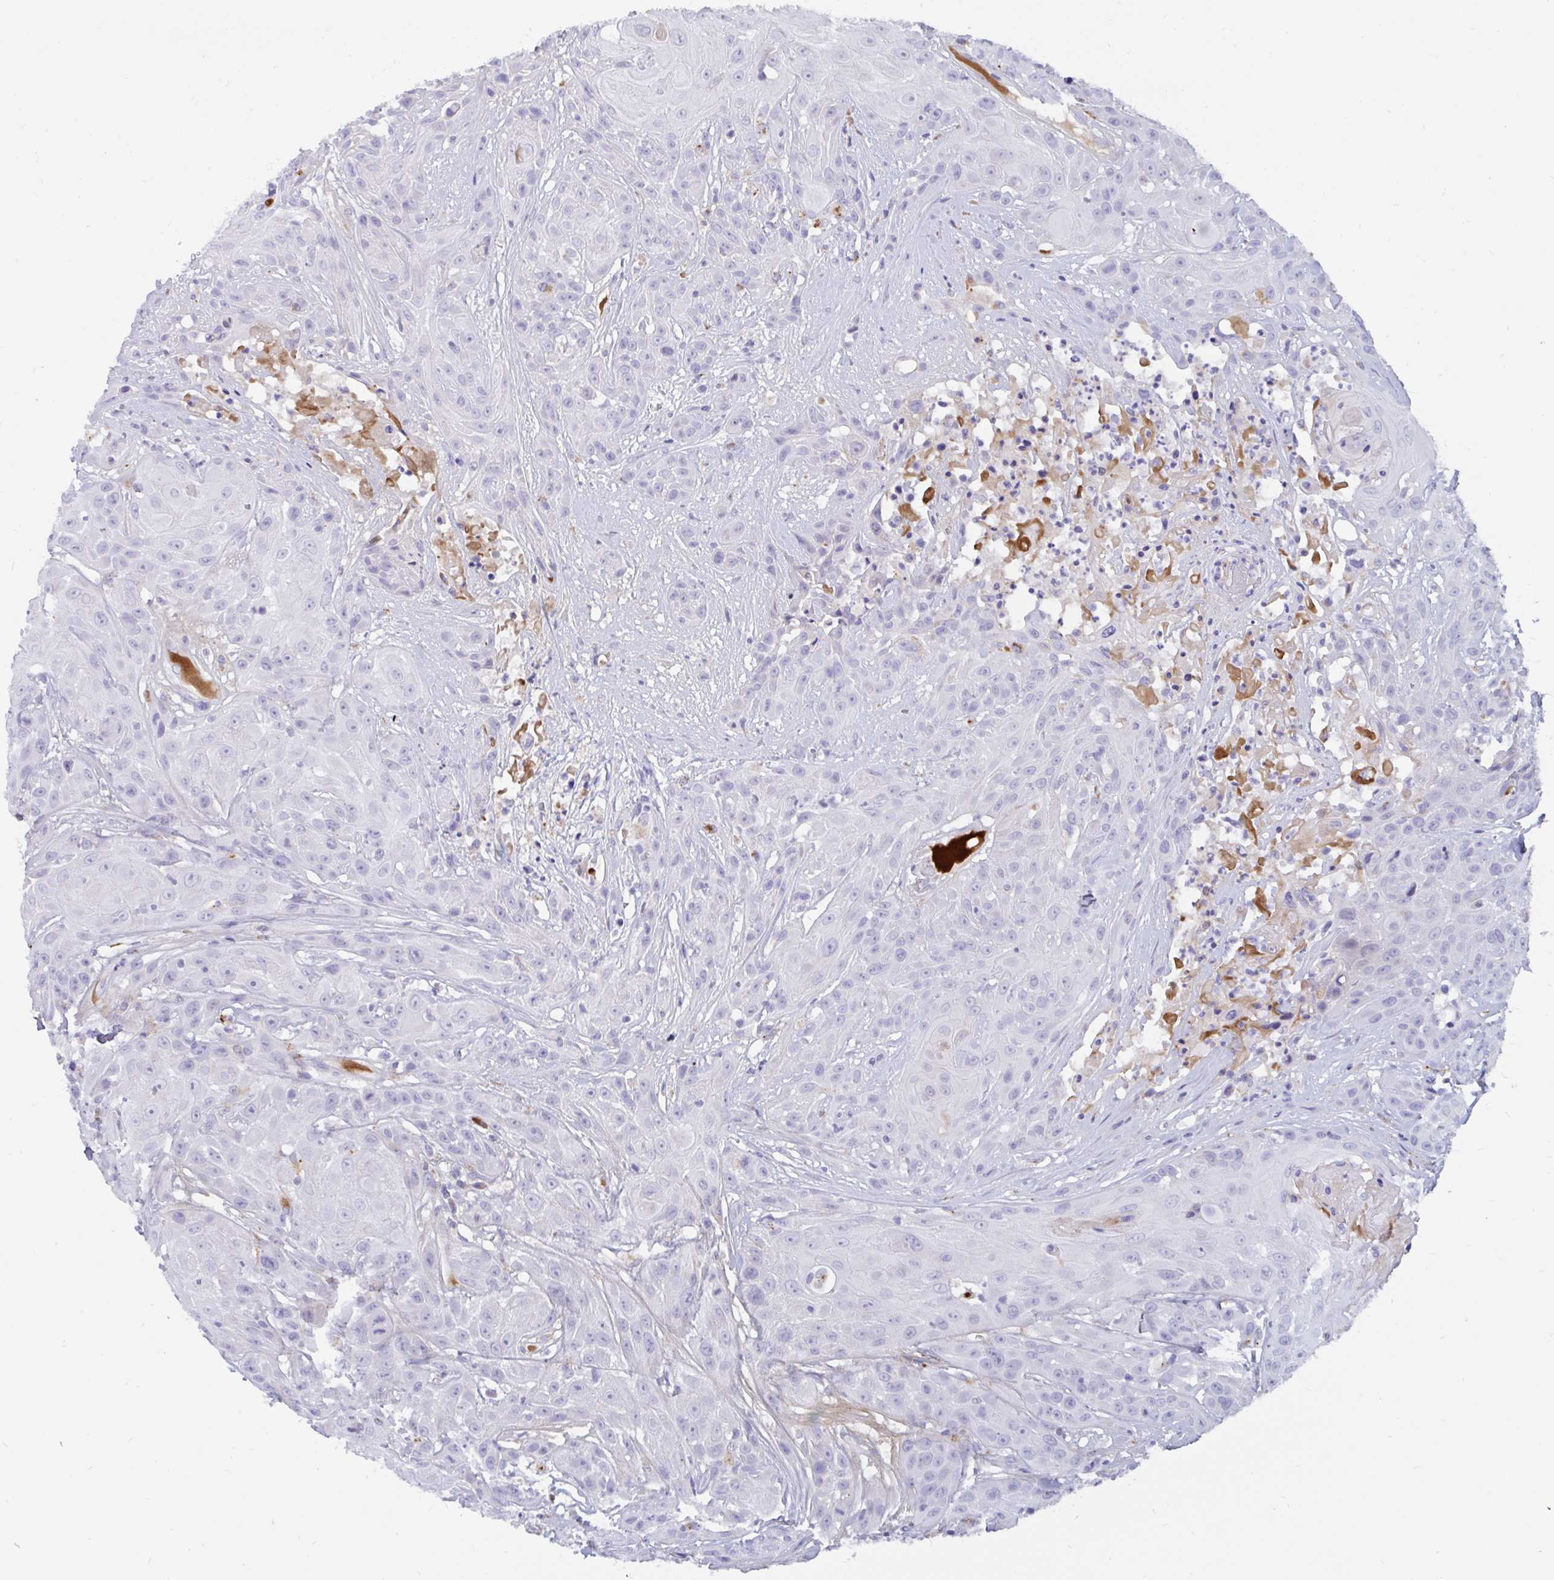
{"staining": {"intensity": "negative", "quantity": "none", "location": "none"}, "tissue": "head and neck cancer", "cell_type": "Tumor cells", "image_type": "cancer", "snomed": [{"axis": "morphology", "description": "Squamous cell carcinoma, NOS"}, {"axis": "topography", "description": "Skin"}, {"axis": "topography", "description": "Head-Neck"}], "caption": "The micrograph reveals no significant staining in tumor cells of head and neck cancer. The staining is performed using DAB brown chromogen with nuclei counter-stained in using hematoxylin.", "gene": "FAM219B", "patient": {"sex": "male", "age": 80}}